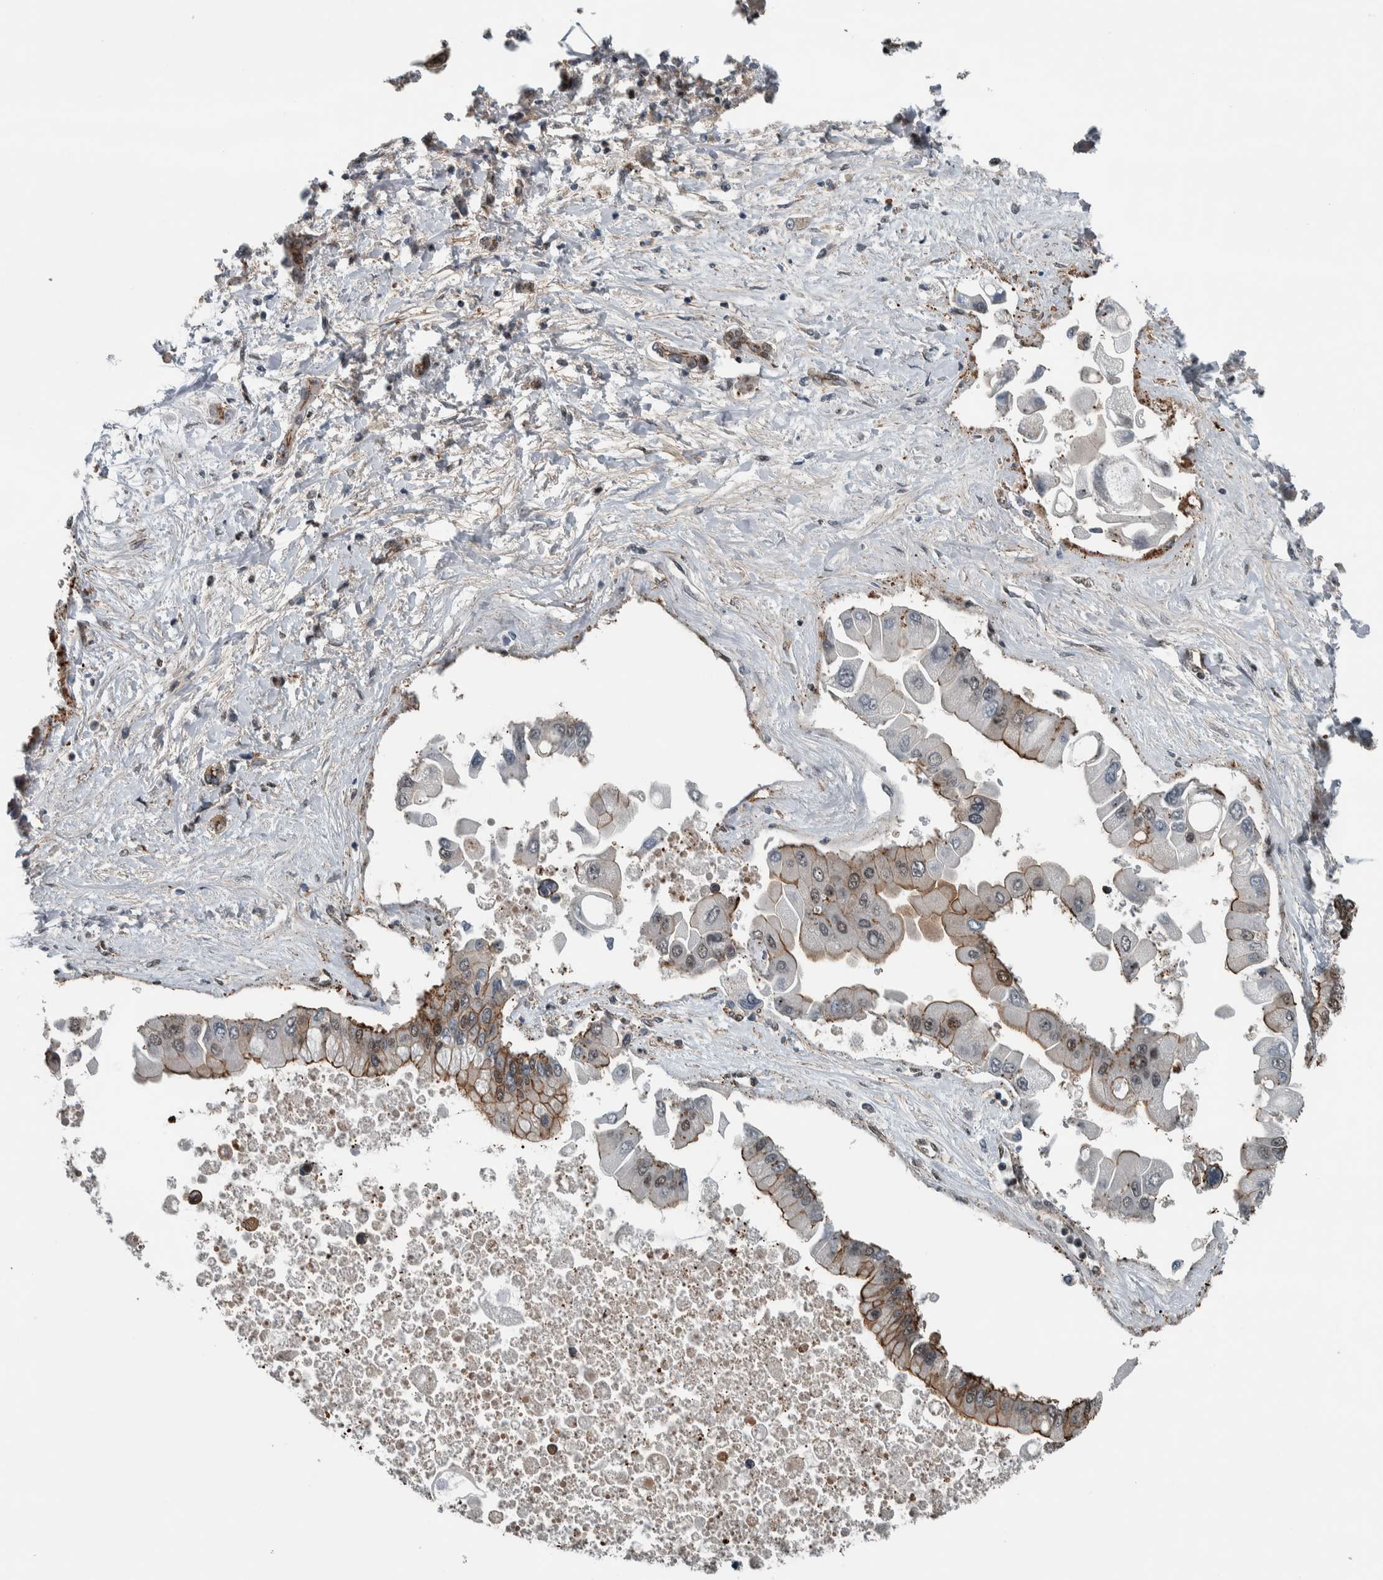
{"staining": {"intensity": "moderate", "quantity": "25%-75%", "location": "cytoplasmic/membranous"}, "tissue": "liver cancer", "cell_type": "Tumor cells", "image_type": "cancer", "snomed": [{"axis": "morphology", "description": "Cholangiocarcinoma"}, {"axis": "topography", "description": "Liver"}], "caption": "IHC image of neoplastic tissue: liver cancer (cholangiocarcinoma) stained using immunohistochemistry (IHC) shows medium levels of moderate protein expression localized specifically in the cytoplasmic/membranous of tumor cells, appearing as a cytoplasmic/membranous brown color.", "gene": "FAM135B", "patient": {"sex": "male", "age": 50}}